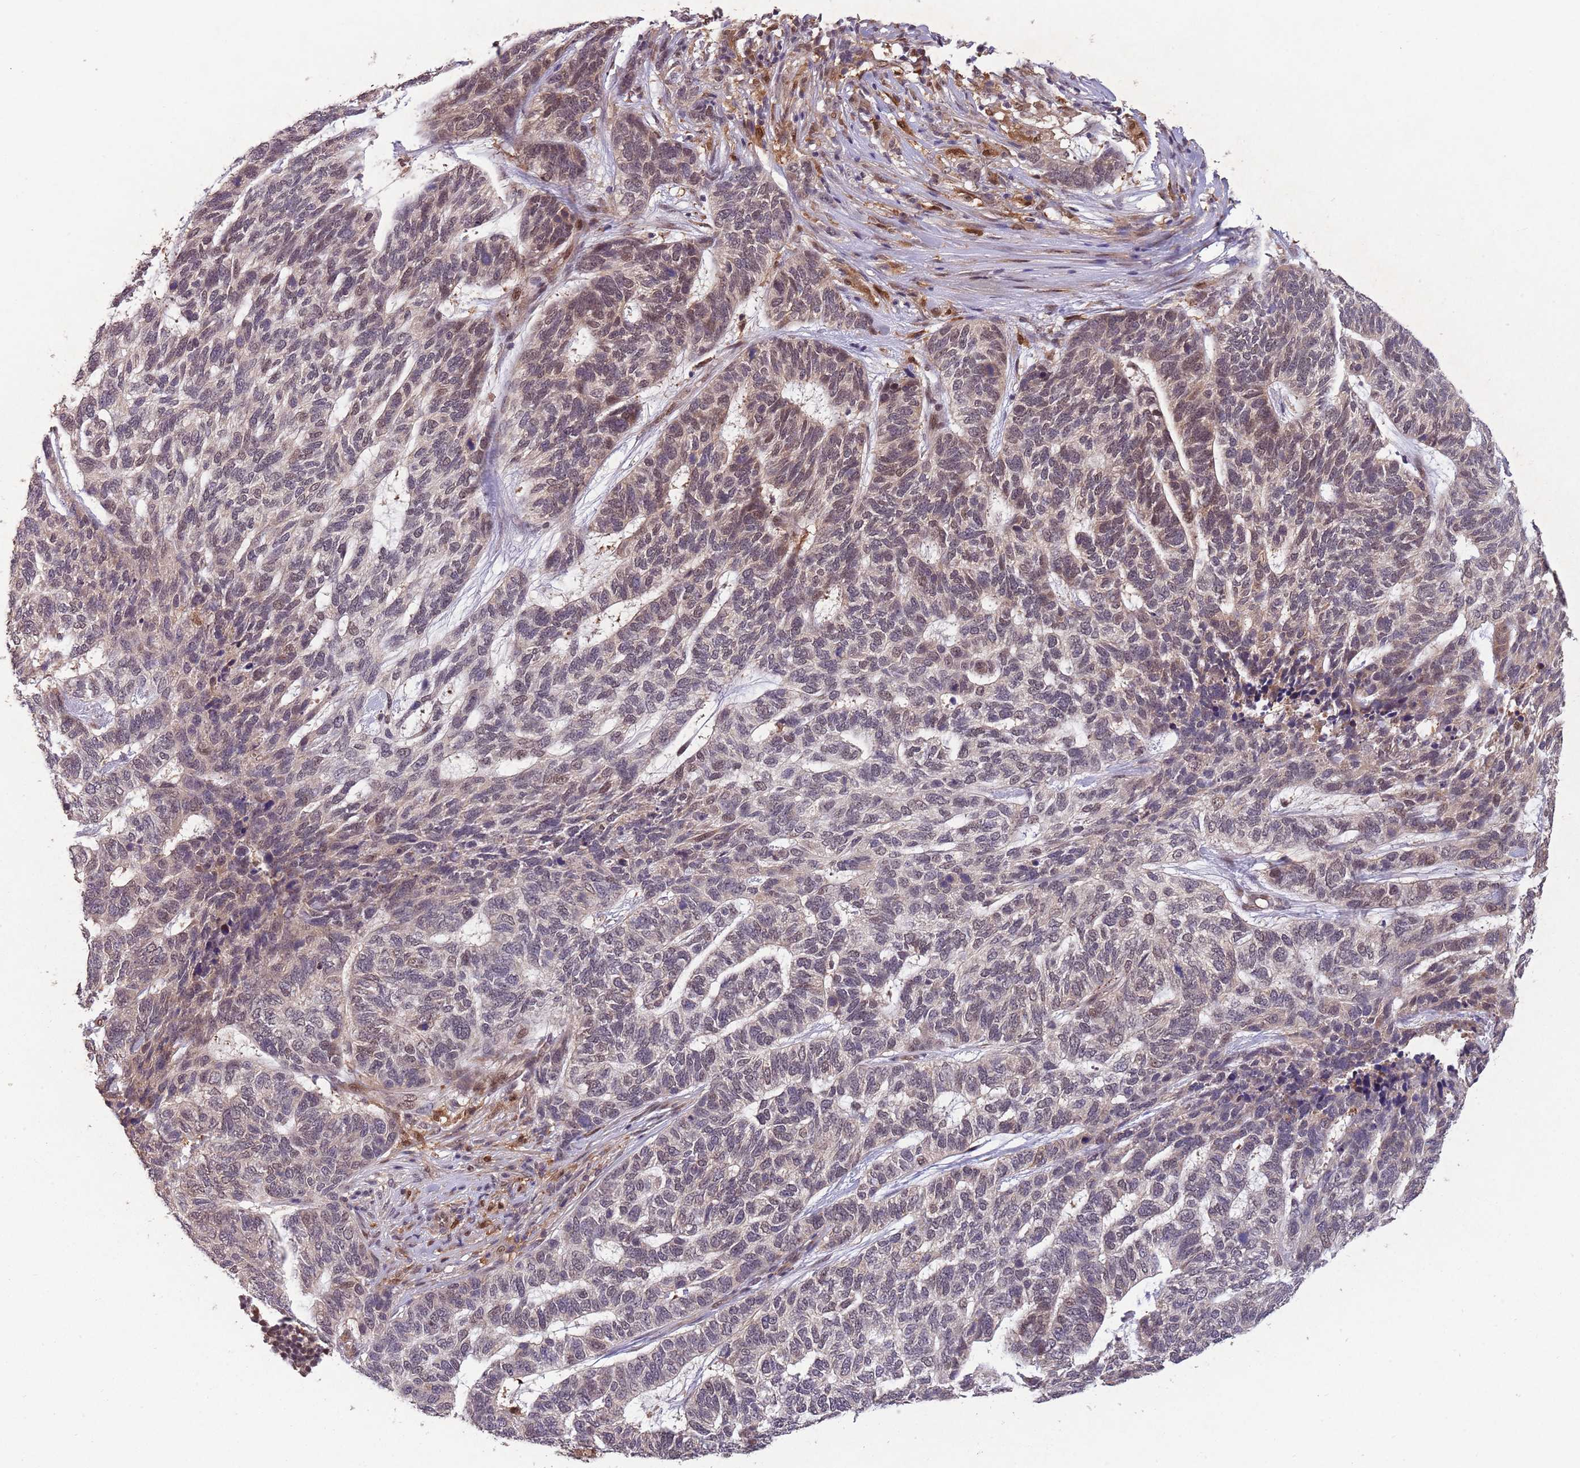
{"staining": {"intensity": "weak", "quantity": "<25%", "location": "nuclear"}, "tissue": "skin cancer", "cell_type": "Tumor cells", "image_type": "cancer", "snomed": [{"axis": "morphology", "description": "Basal cell carcinoma"}, {"axis": "topography", "description": "Skin"}], "caption": "This is an immunohistochemistry (IHC) photomicrograph of skin basal cell carcinoma. There is no positivity in tumor cells.", "gene": "ZNF639", "patient": {"sex": "female", "age": 65}}